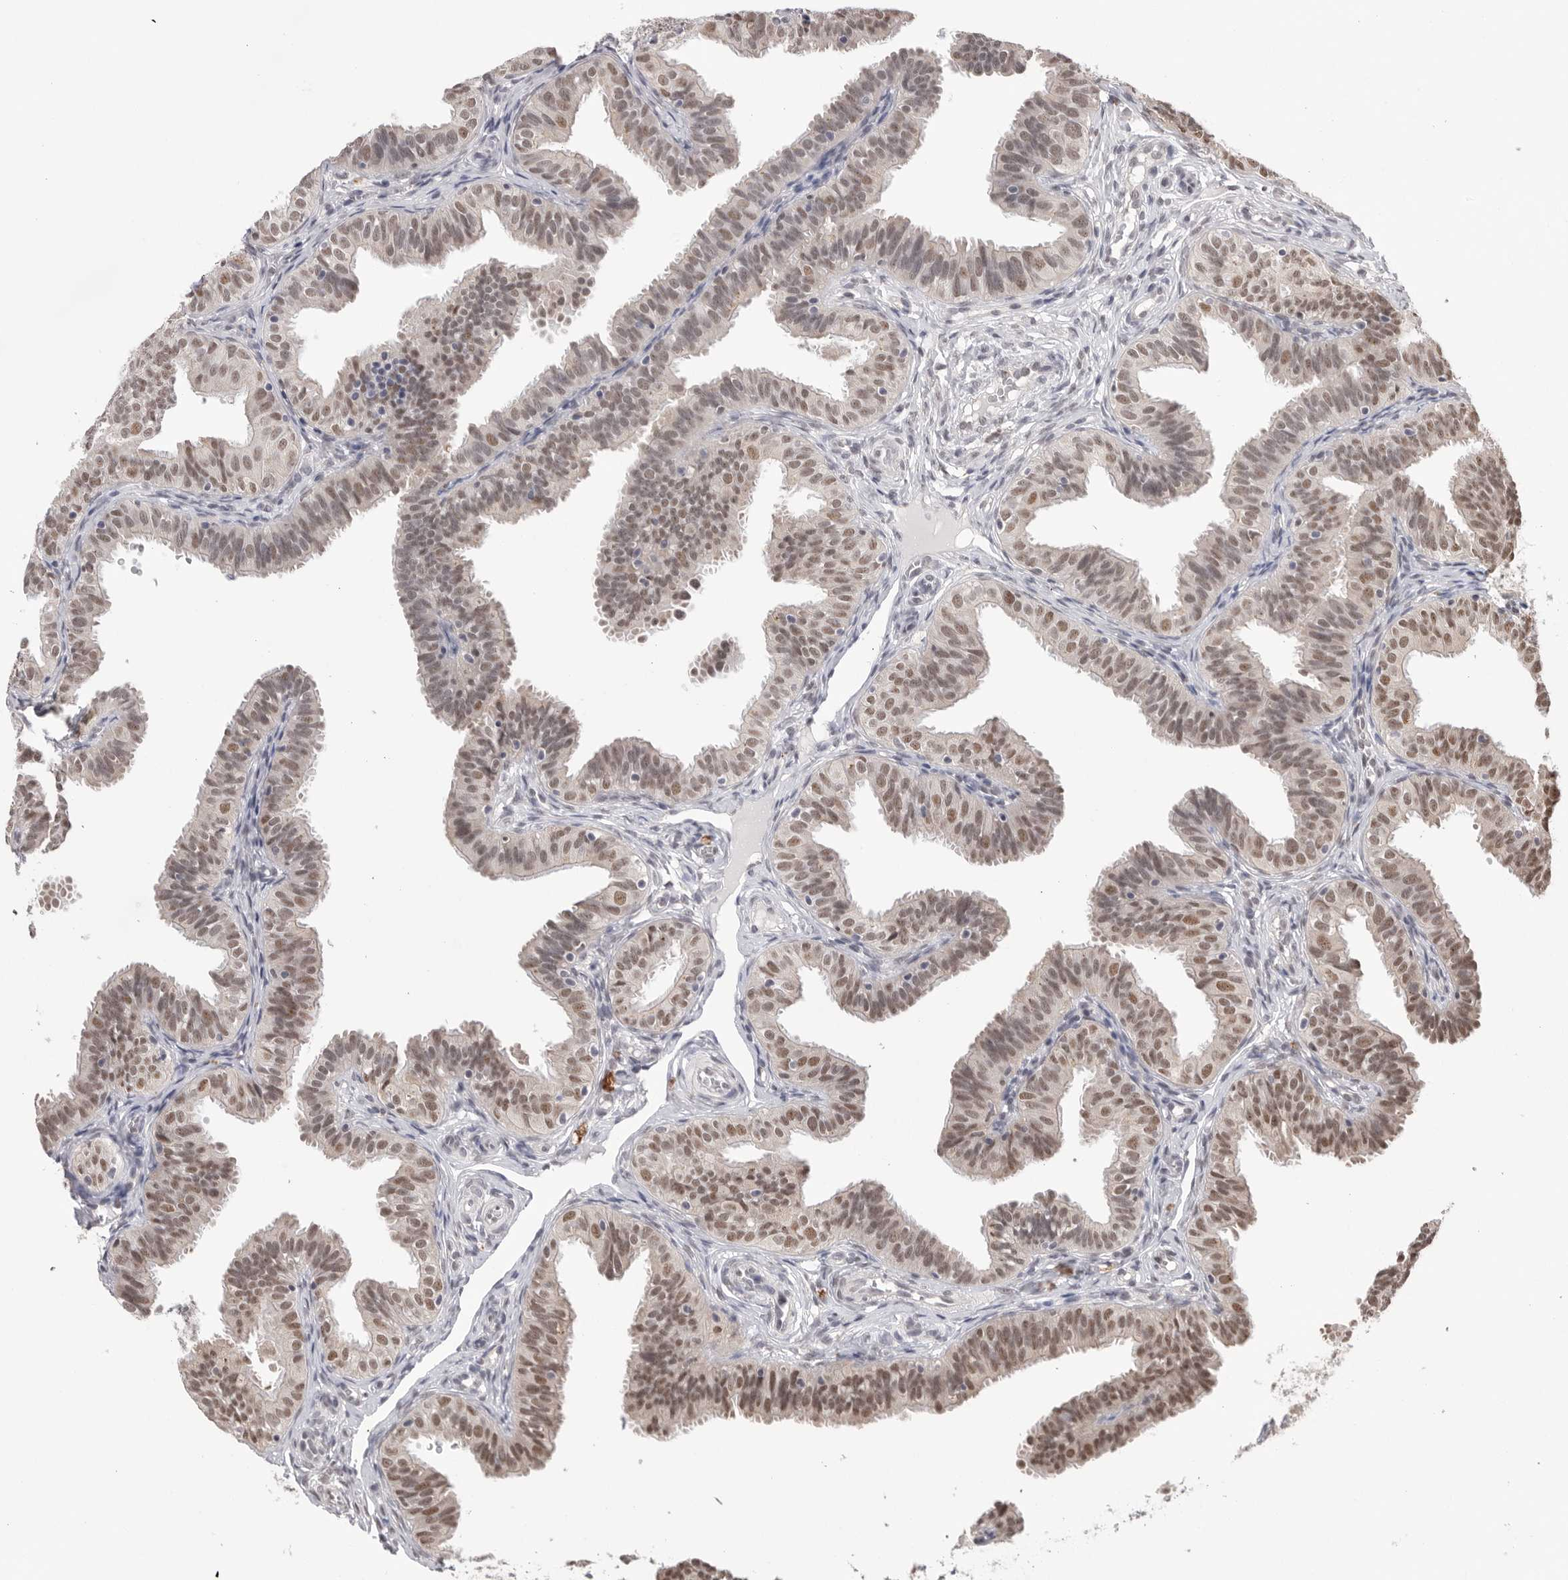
{"staining": {"intensity": "moderate", "quantity": "25%-75%", "location": "nuclear"}, "tissue": "fallopian tube", "cell_type": "Glandular cells", "image_type": "normal", "snomed": [{"axis": "morphology", "description": "Normal tissue, NOS"}, {"axis": "topography", "description": "Fallopian tube"}], "caption": "Immunohistochemistry micrograph of unremarkable human fallopian tube stained for a protein (brown), which demonstrates medium levels of moderate nuclear staining in approximately 25%-75% of glandular cells.", "gene": "BCLAF3", "patient": {"sex": "female", "age": 35}}